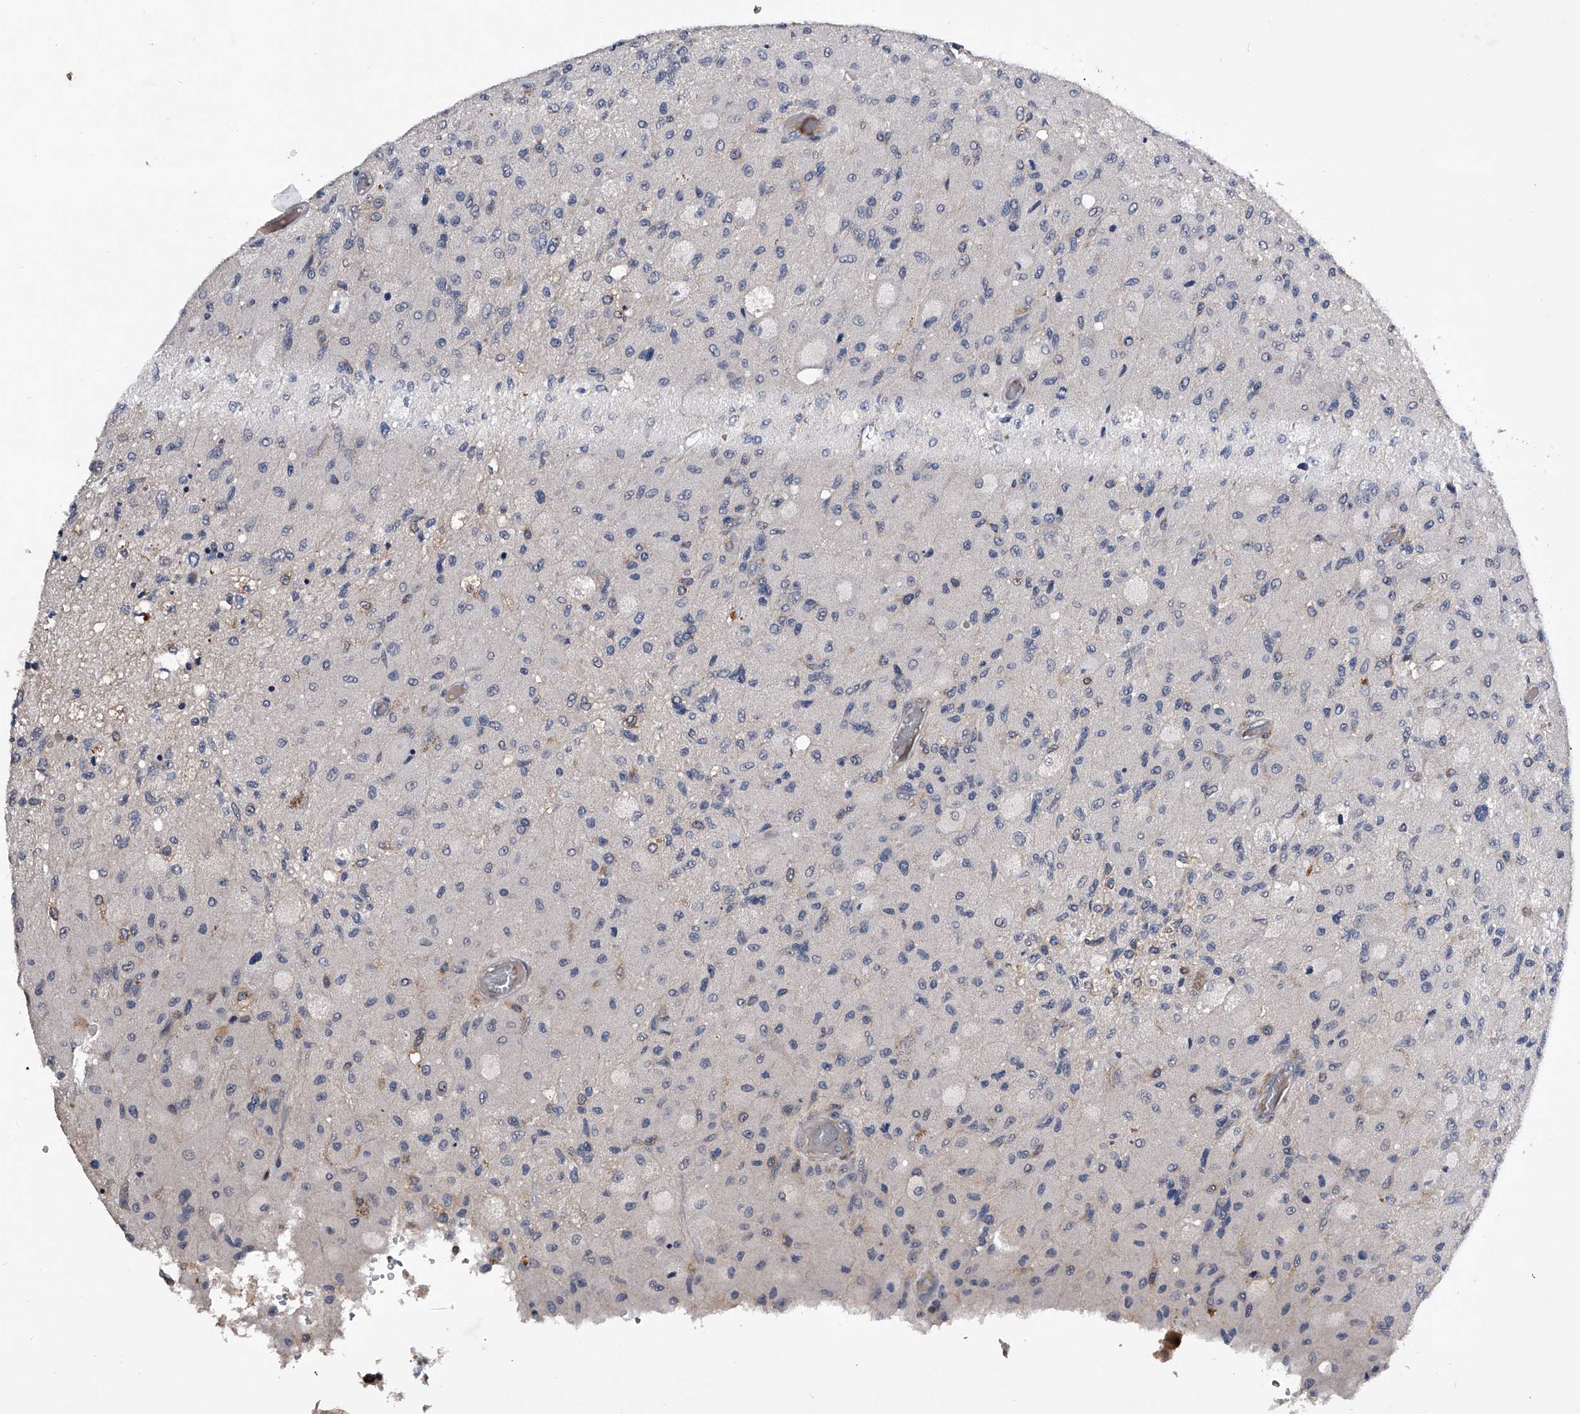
{"staining": {"intensity": "negative", "quantity": "none", "location": "none"}, "tissue": "glioma", "cell_type": "Tumor cells", "image_type": "cancer", "snomed": [{"axis": "morphology", "description": "Normal tissue, NOS"}, {"axis": "morphology", "description": "Glioma, malignant, High grade"}, {"axis": "topography", "description": "Cerebral cortex"}], "caption": "Immunohistochemical staining of glioma reveals no significant staining in tumor cells. (Brightfield microscopy of DAB immunohistochemistry at high magnification).", "gene": "ZNF30", "patient": {"sex": "male", "age": 77}}